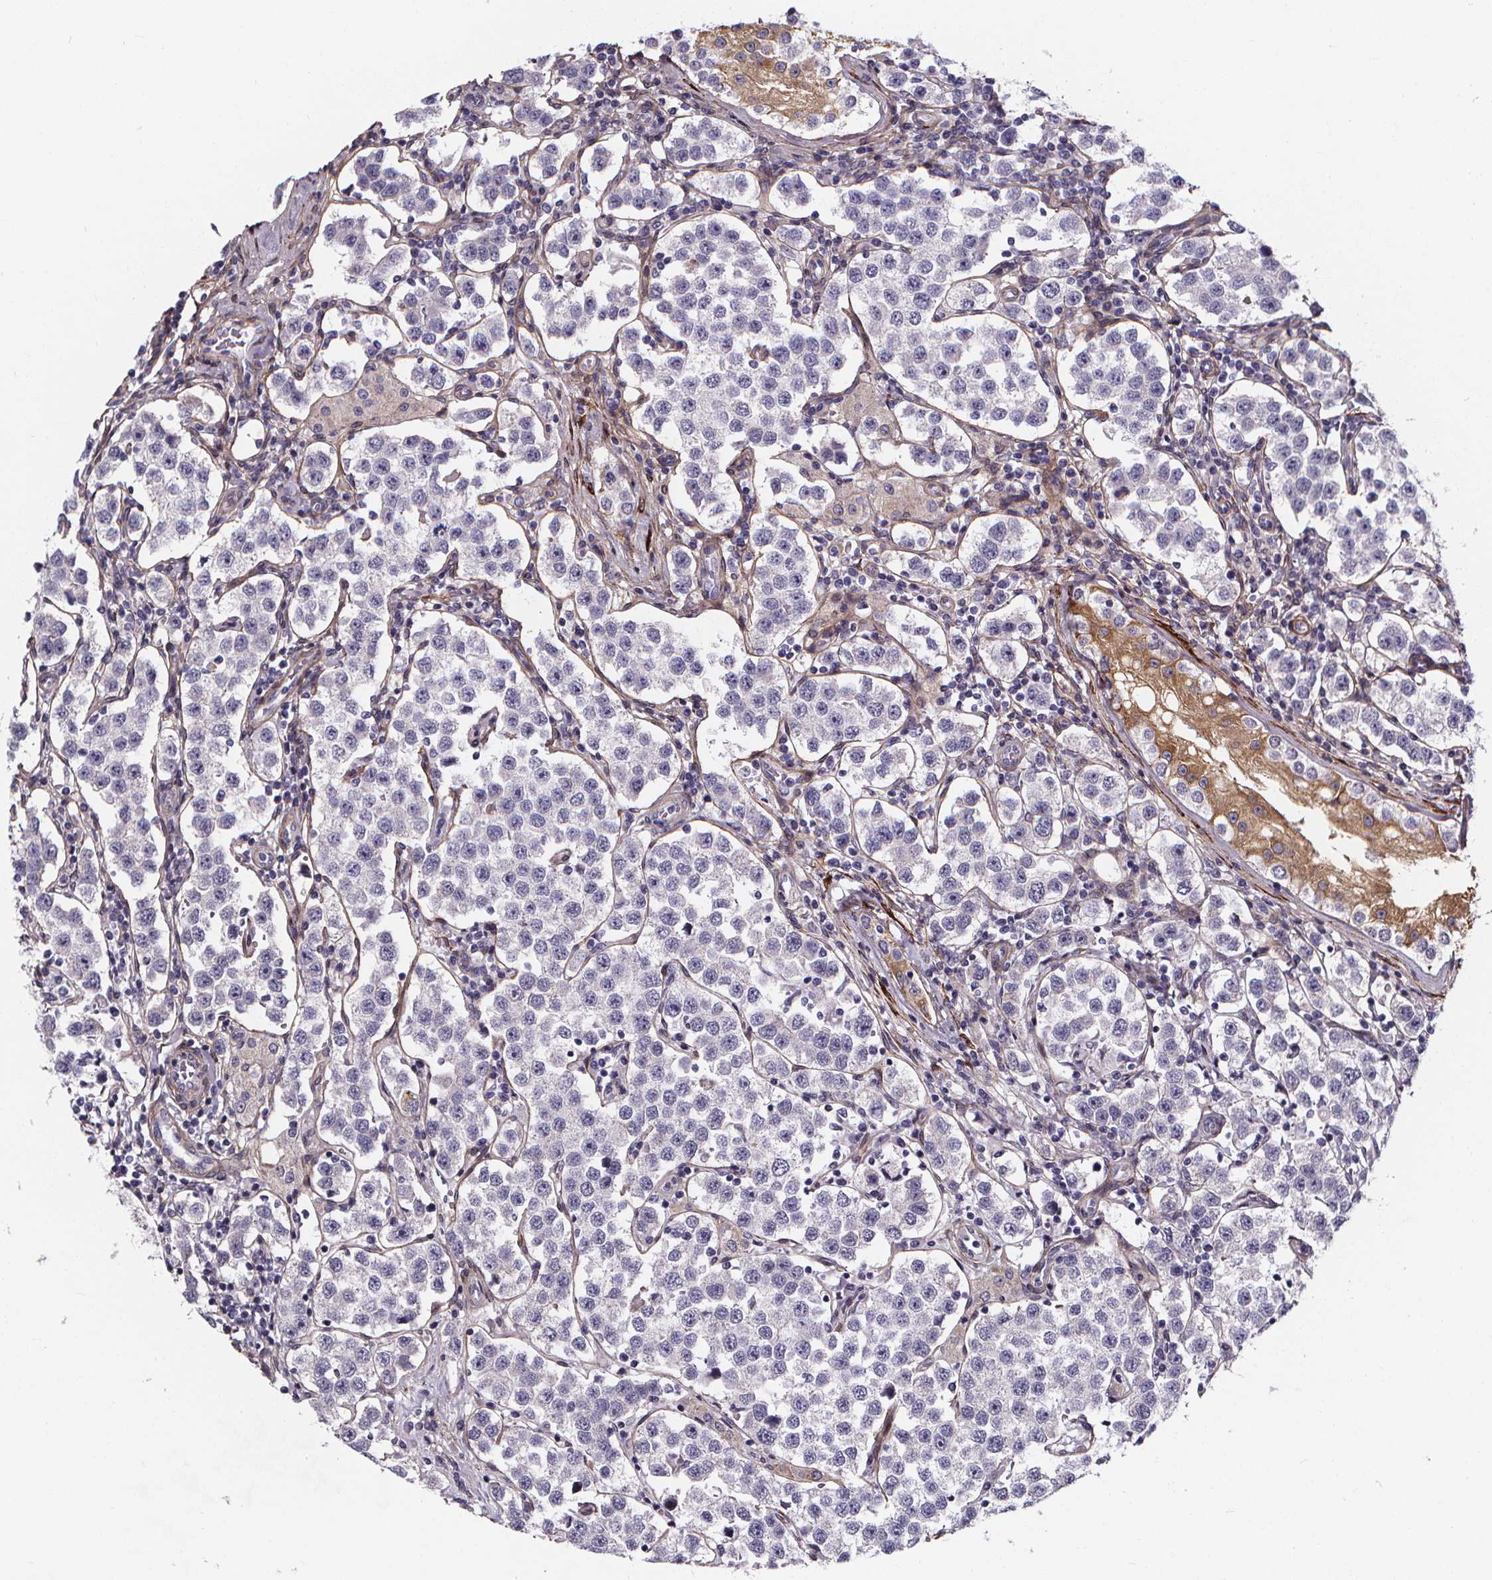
{"staining": {"intensity": "negative", "quantity": "none", "location": "none"}, "tissue": "testis cancer", "cell_type": "Tumor cells", "image_type": "cancer", "snomed": [{"axis": "morphology", "description": "Seminoma, NOS"}, {"axis": "topography", "description": "Testis"}], "caption": "Immunohistochemistry histopathology image of neoplastic tissue: testis seminoma stained with DAB demonstrates no significant protein staining in tumor cells.", "gene": "AEBP1", "patient": {"sex": "male", "age": 37}}